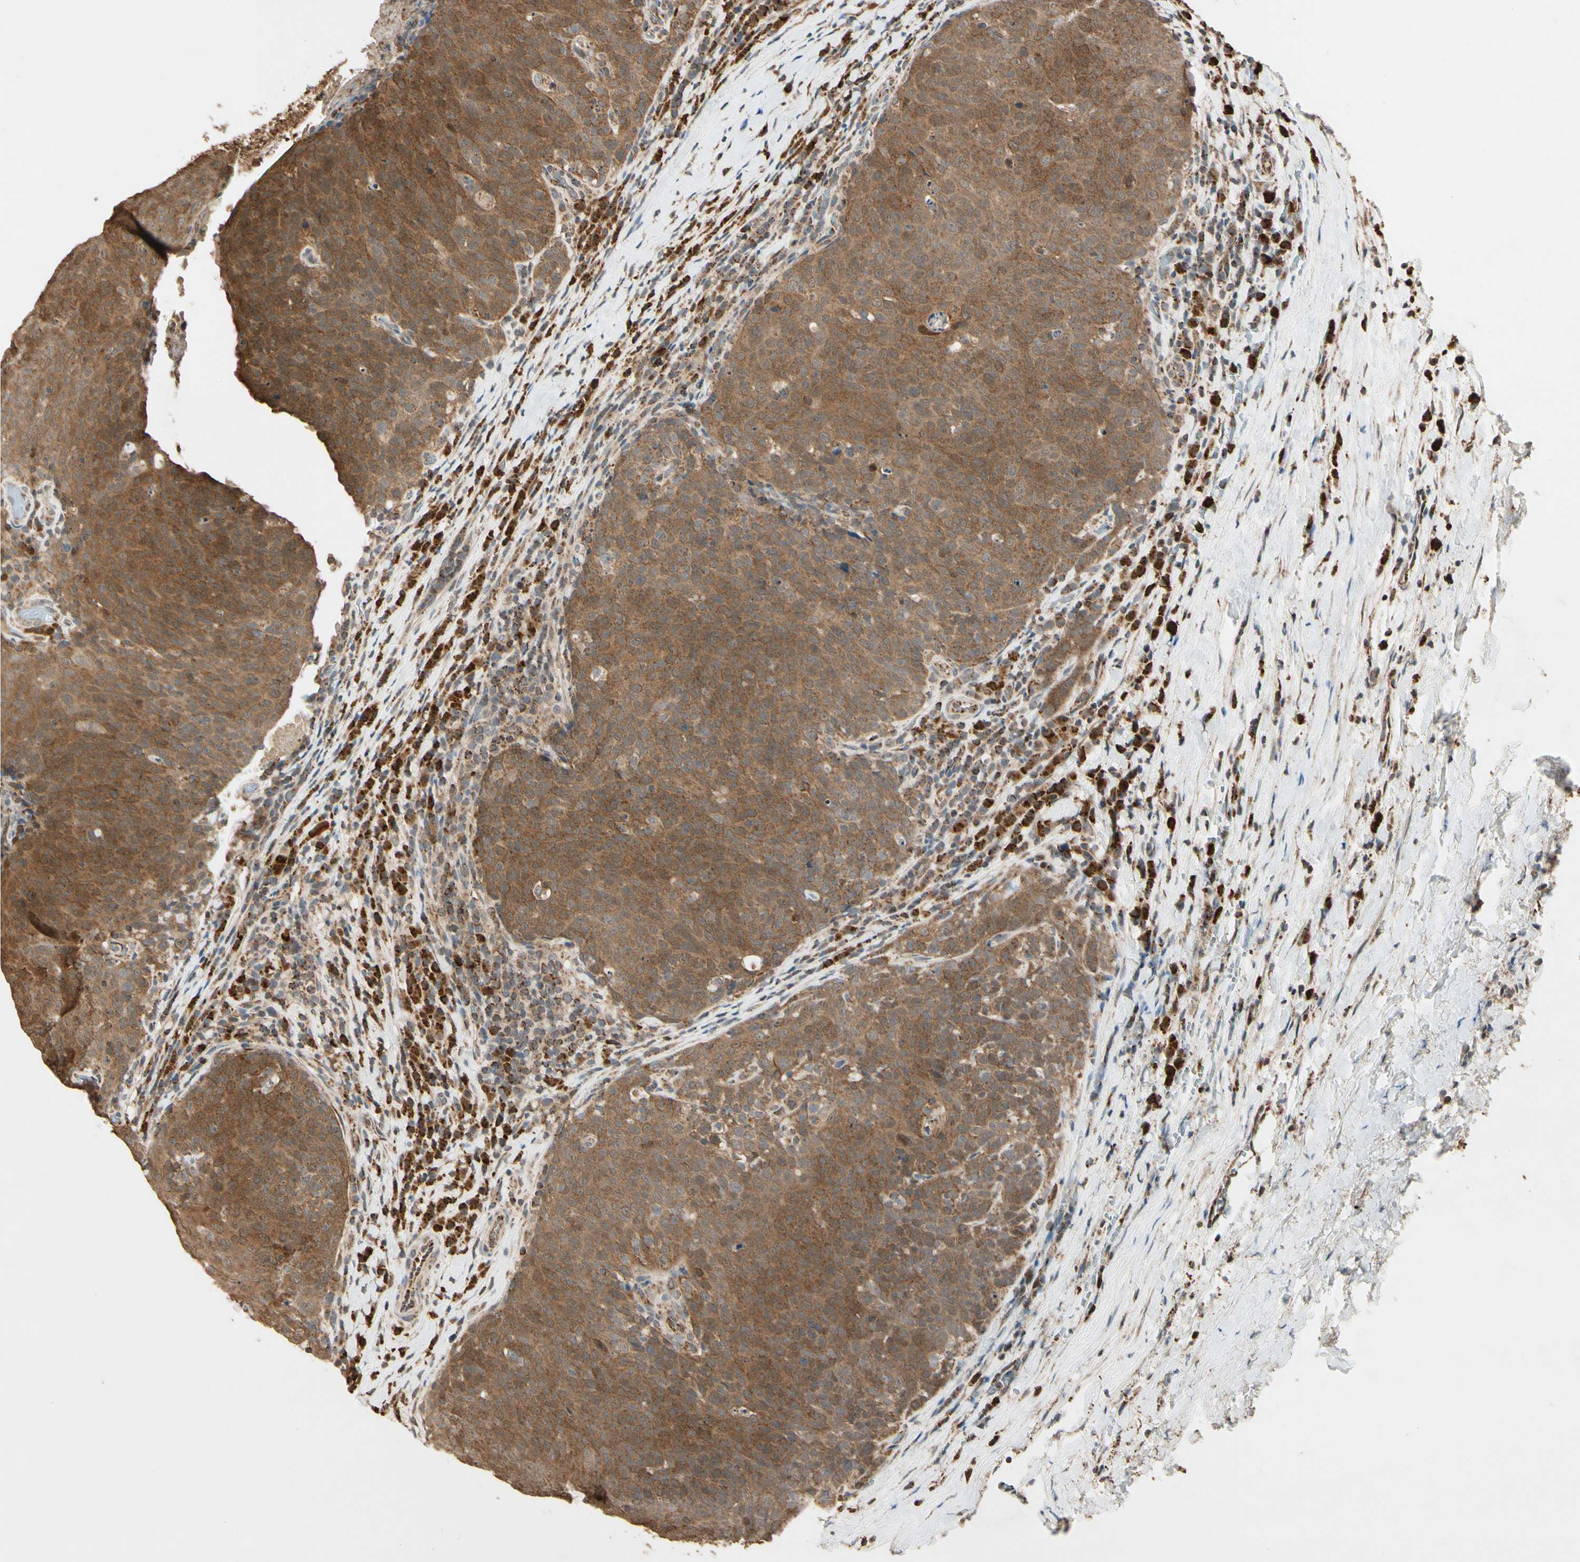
{"staining": {"intensity": "moderate", "quantity": ">75%", "location": "cytoplasmic/membranous"}, "tissue": "head and neck cancer", "cell_type": "Tumor cells", "image_type": "cancer", "snomed": [{"axis": "morphology", "description": "Squamous cell carcinoma, NOS"}, {"axis": "morphology", "description": "Squamous cell carcinoma, metastatic, NOS"}, {"axis": "topography", "description": "Lymph node"}, {"axis": "topography", "description": "Head-Neck"}], "caption": "A brown stain shows moderate cytoplasmic/membranous positivity of a protein in head and neck cancer tumor cells. The staining is performed using DAB (3,3'-diaminobenzidine) brown chromogen to label protein expression. The nuclei are counter-stained blue using hematoxylin.", "gene": "PRDX5", "patient": {"sex": "male", "age": 62}}